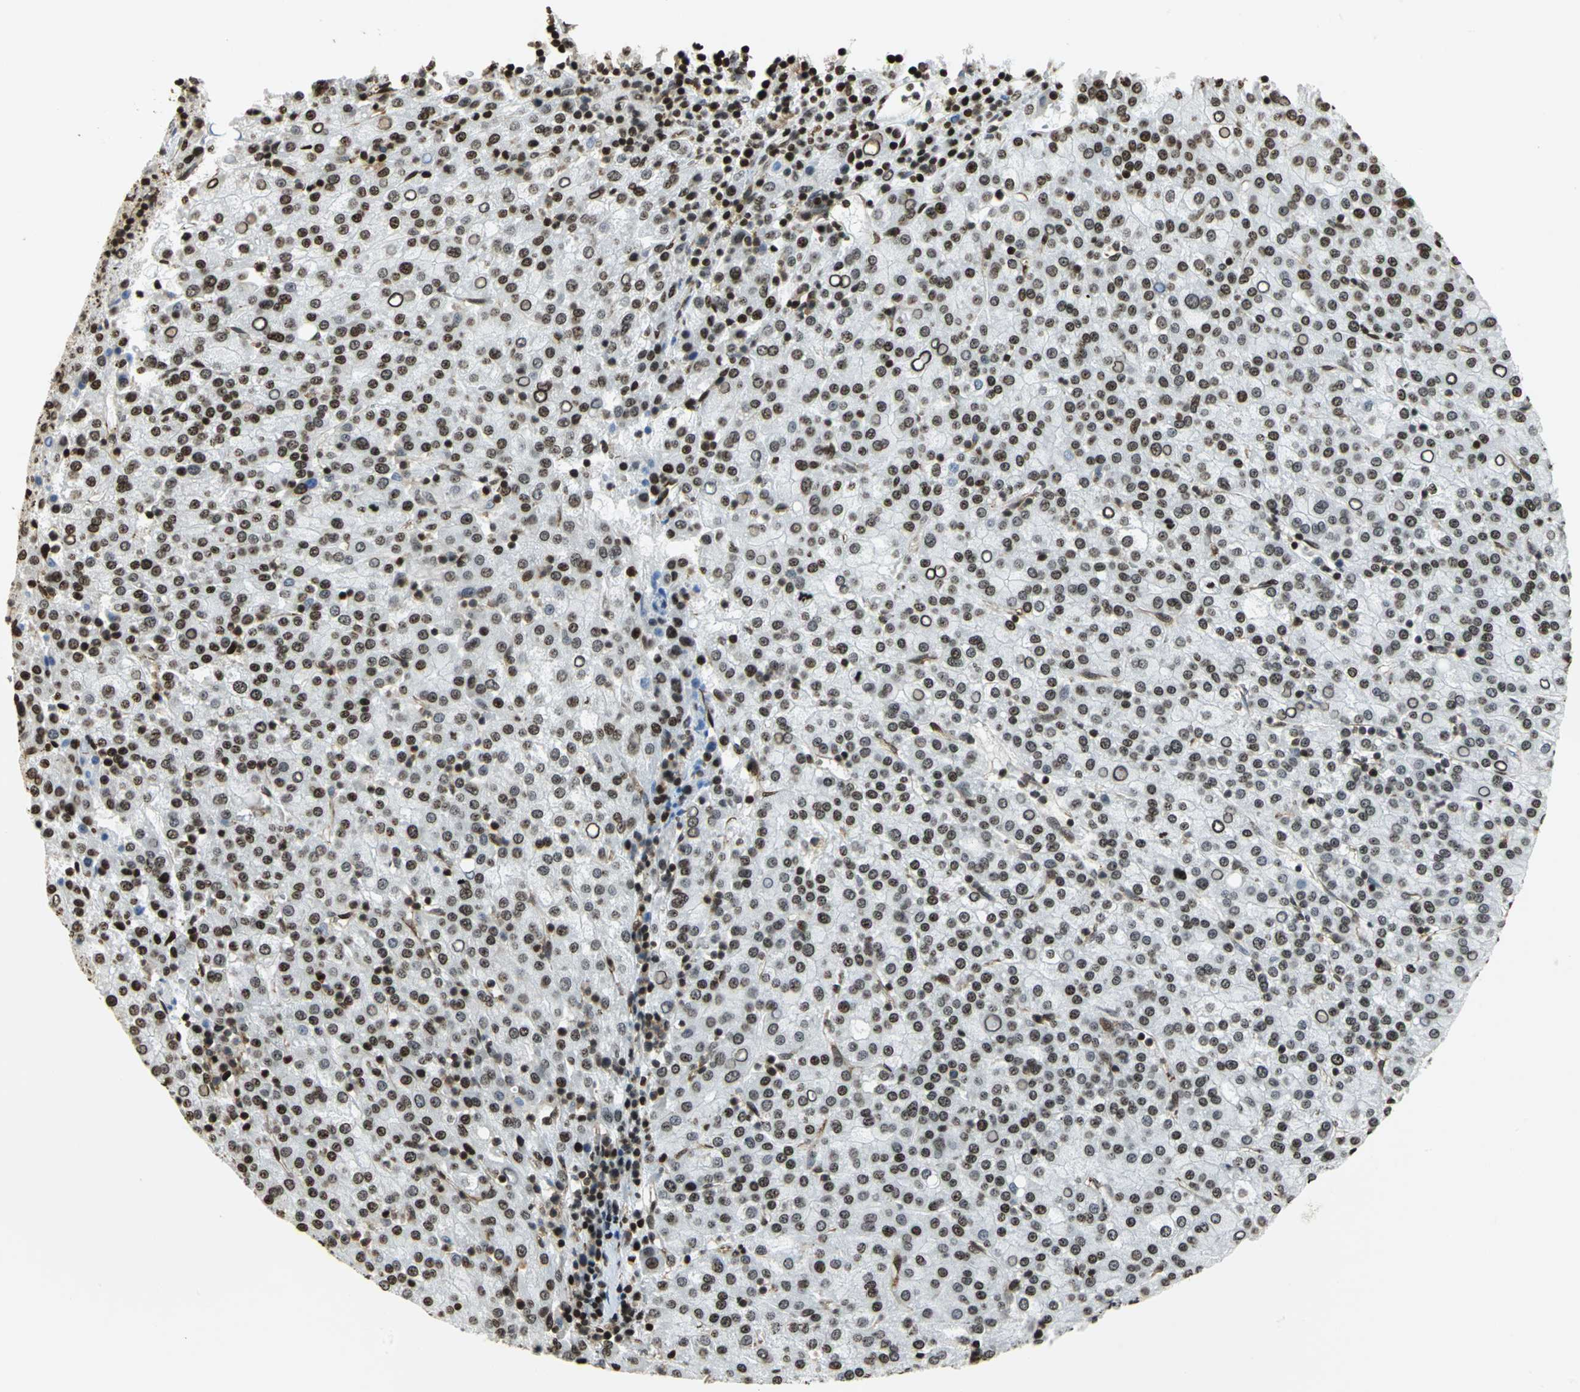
{"staining": {"intensity": "strong", "quantity": "25%-75%", "location": "nuclear"}, "tissue": "liver cancer", "cell_type": "Tumor cells", "image_type": "cancer", "snomed": [{"axis": "morphology", "description": "Carcinoma, Hepatocellular, NOS"}, {"axis": "topography", "description": "Liver"}], "caption": "Immunohistochemistry of human hepatocellular carcinoma (liver) displays high levels of strong nuclear staining in about 25%-75% of tumor cells.", "gene": "HMGB1", "patient": {"sex": "female", "age": 58}}